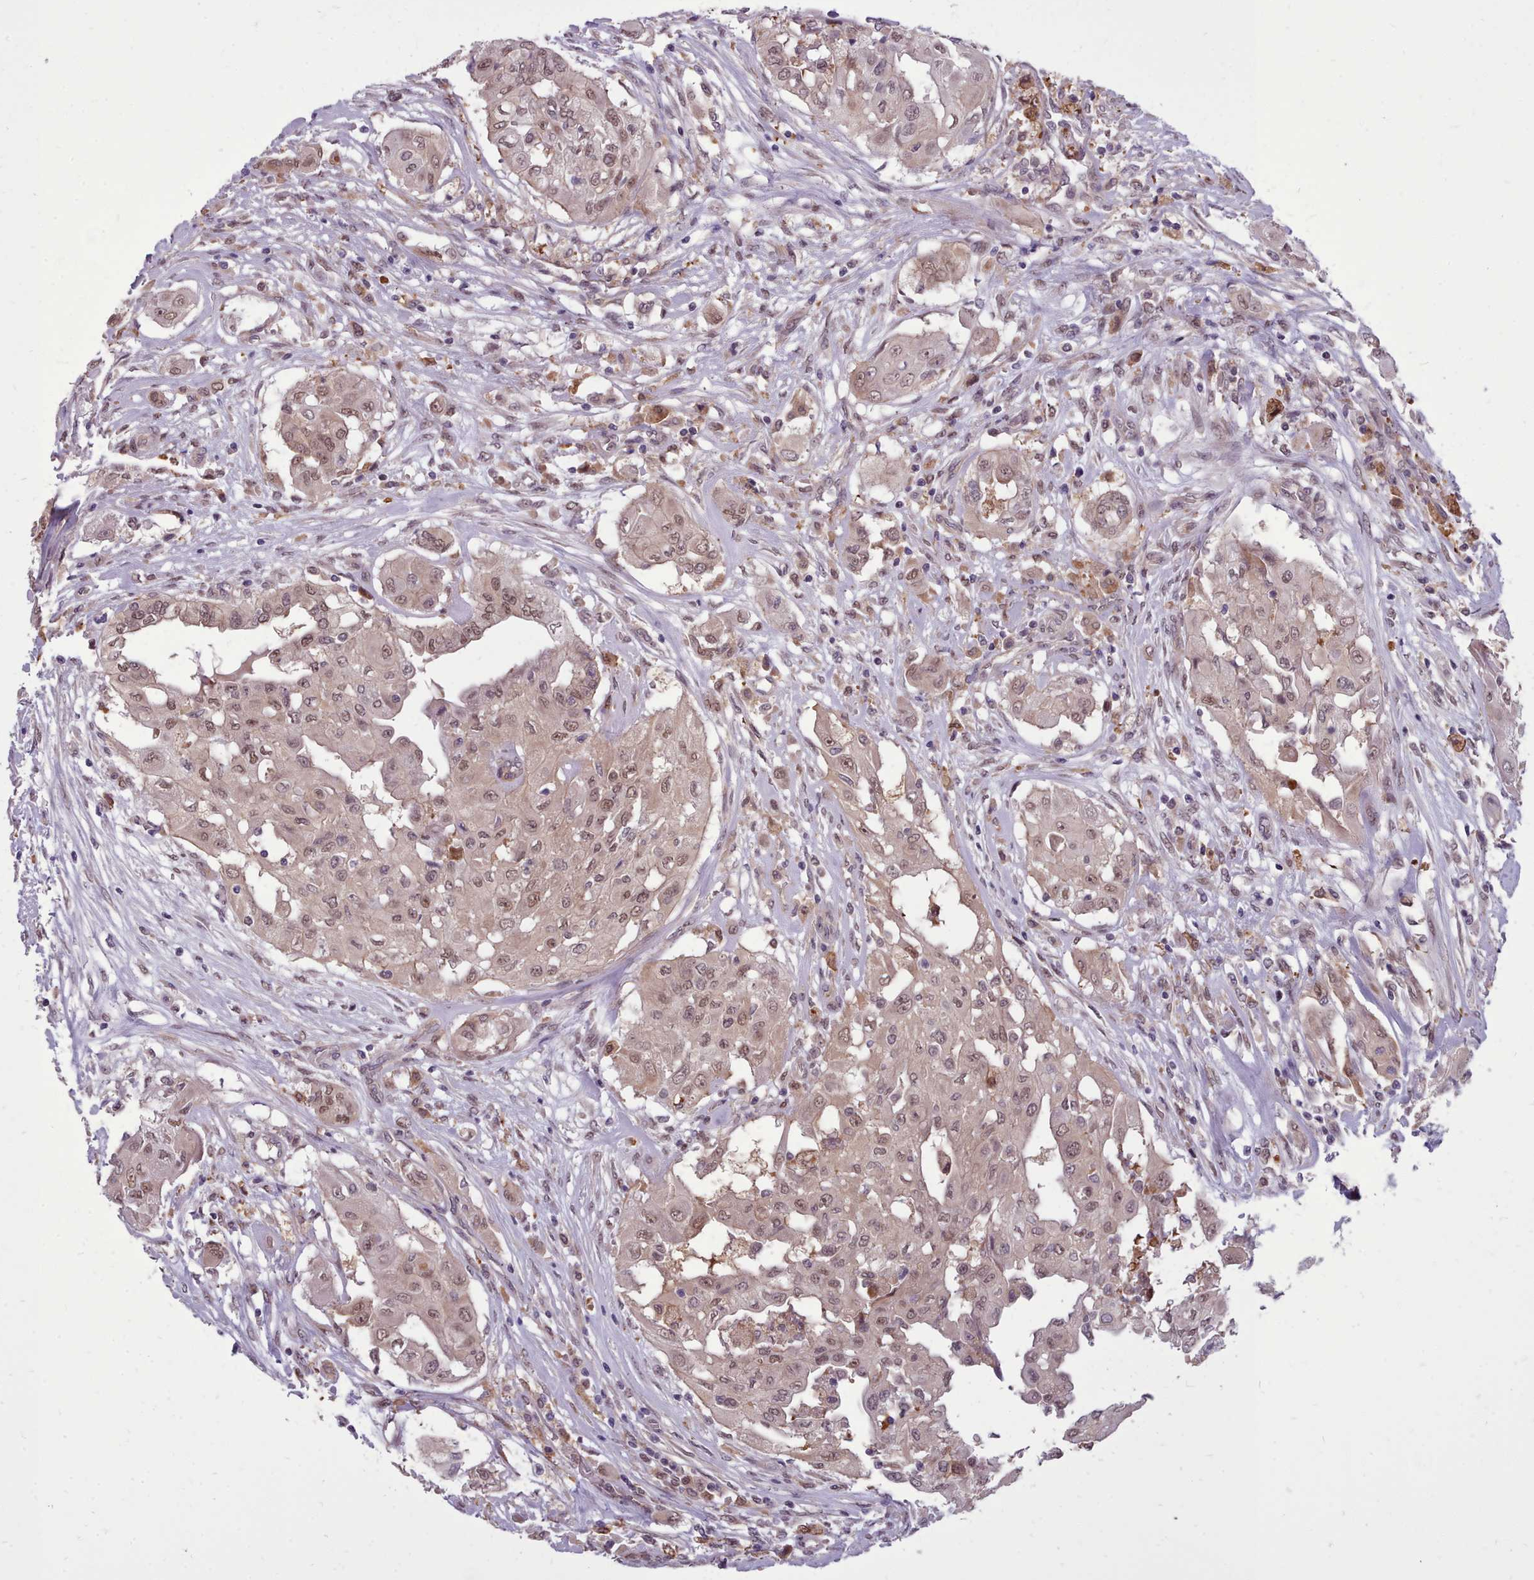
{"staining": {"intensity": "moderate", "quantity": ">75%", "location": "nuclear"}, "tissue": "thyroid cancer", "cell_type": "Tumor cells", "image_type": "cancer", "snomed": [{"axis": "morphology", "description": "Papillary adenocarcinoma, NOS"}, {"axis": "topography", "description": "Thyroid gland"}], "caption": "This image displays immunohistochemistry staining of human thyroid cancer, with medium moderate nuclear expression in approximately >75% of tumor cells.", "gene": "AHCY", "patient": {"sex": "female", "age": 59}}